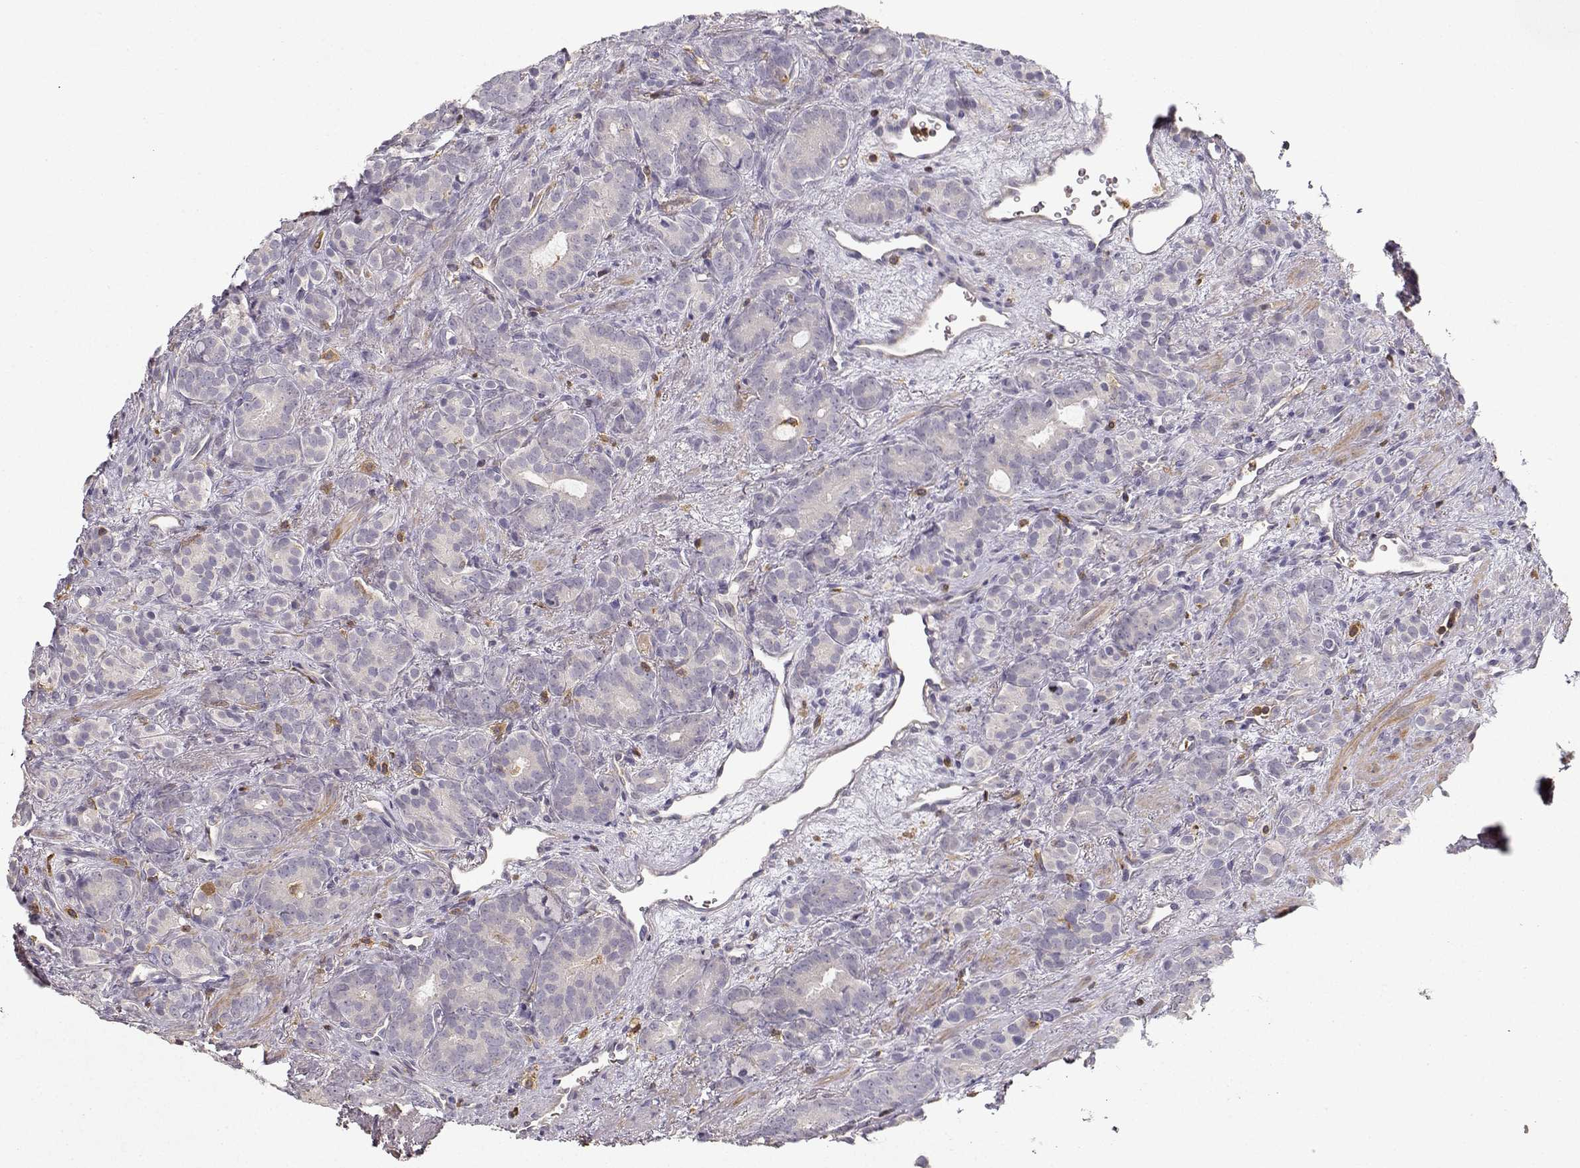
{"staining": {"intensity": "negative", "quantity": "none", "location": "none"}, "tissue": "prostate cancer", "cell_type": "Tumor cells", "image_type": "cancer", "snomed": [{"axis": "morphology", "description": "Adenocarcinoma, High grade"}, {"axis": "topography", "description": "Prostate"}], "caption": "Image shows no significant protein positivity in tumor cells of prostate high-grade adenocarcinoma.", "gene": "VAV1", "patient": {"sex": "male", "age": 84}}